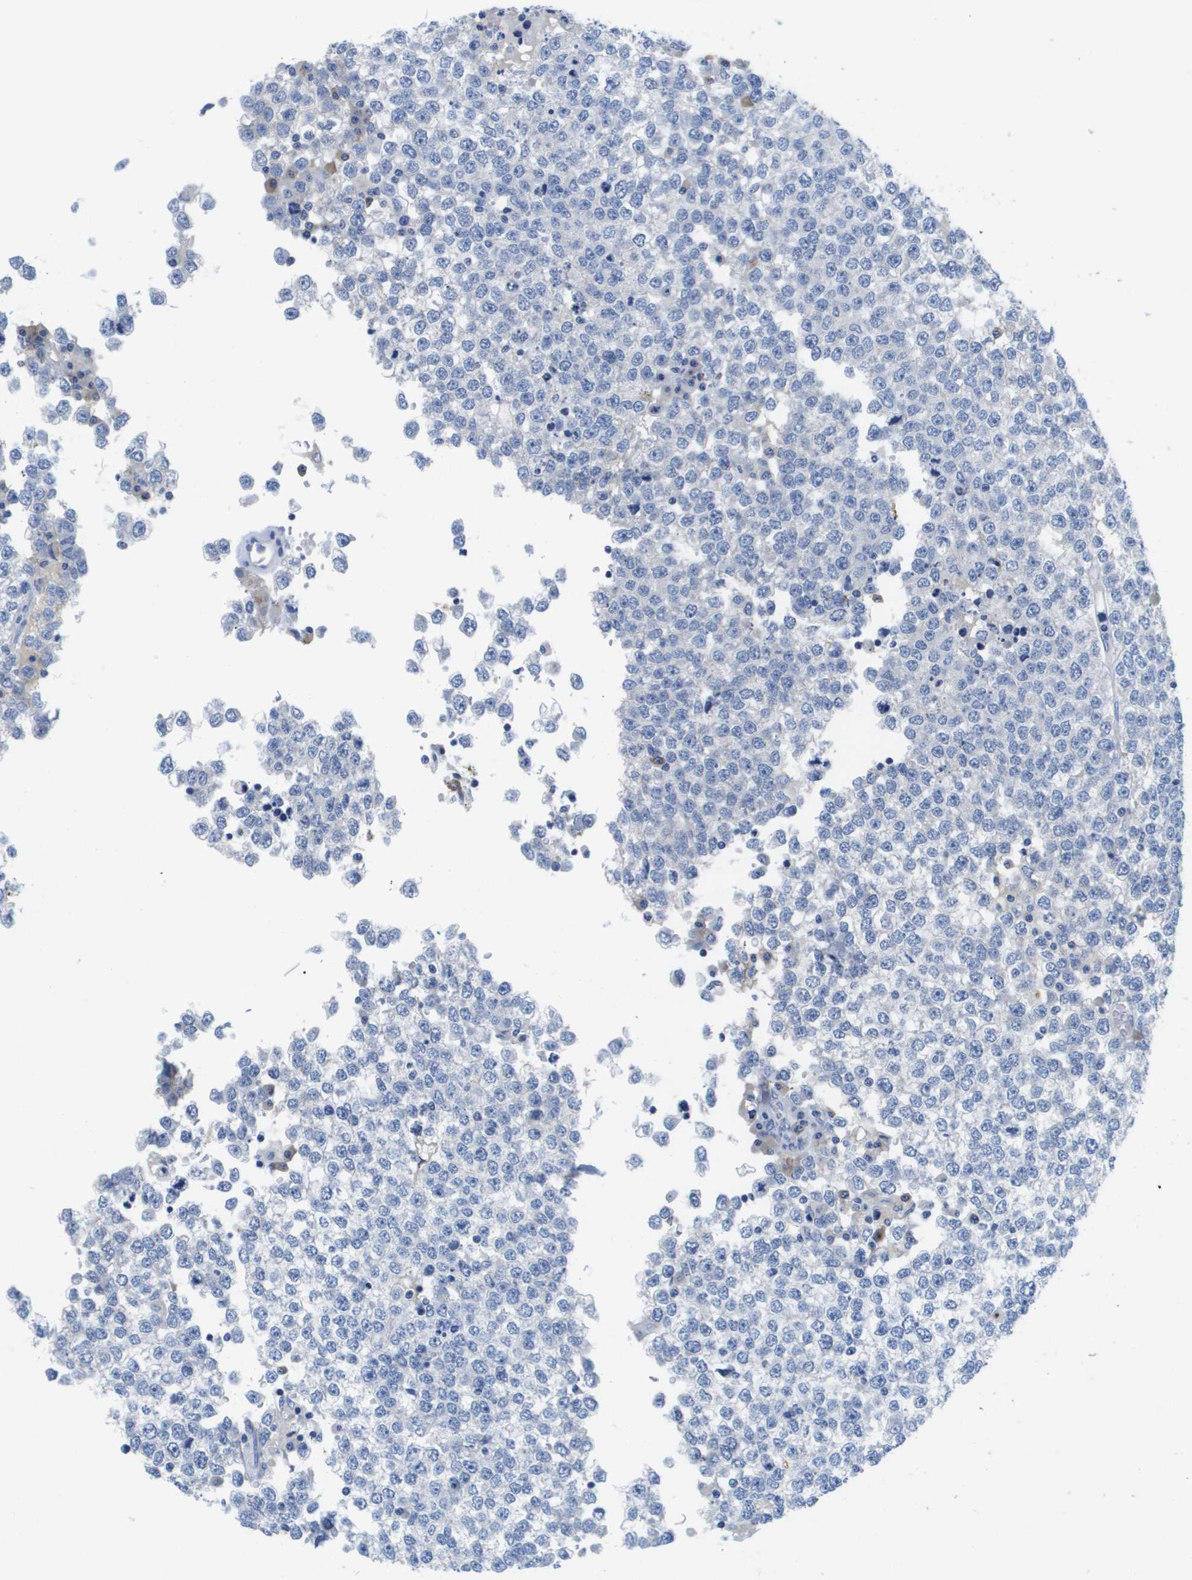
{"staining": {"intensity": "negative", "quantity": "none", "location": "none"}, "tissue": "testis cancer", "cell_type": "Tumor cells", "image_type": "cancer", "snomed": [{"axis": "morphology", "description": "Seminoma, NOS"}, {"axis": "topography", "description": "Testis"}], "caption": "A micrograph of human testis cancer (seminoma) is negative for staining in tumor cells.", "gene": "MS4A1", "patient": {"sex": "male", "age": 65}}